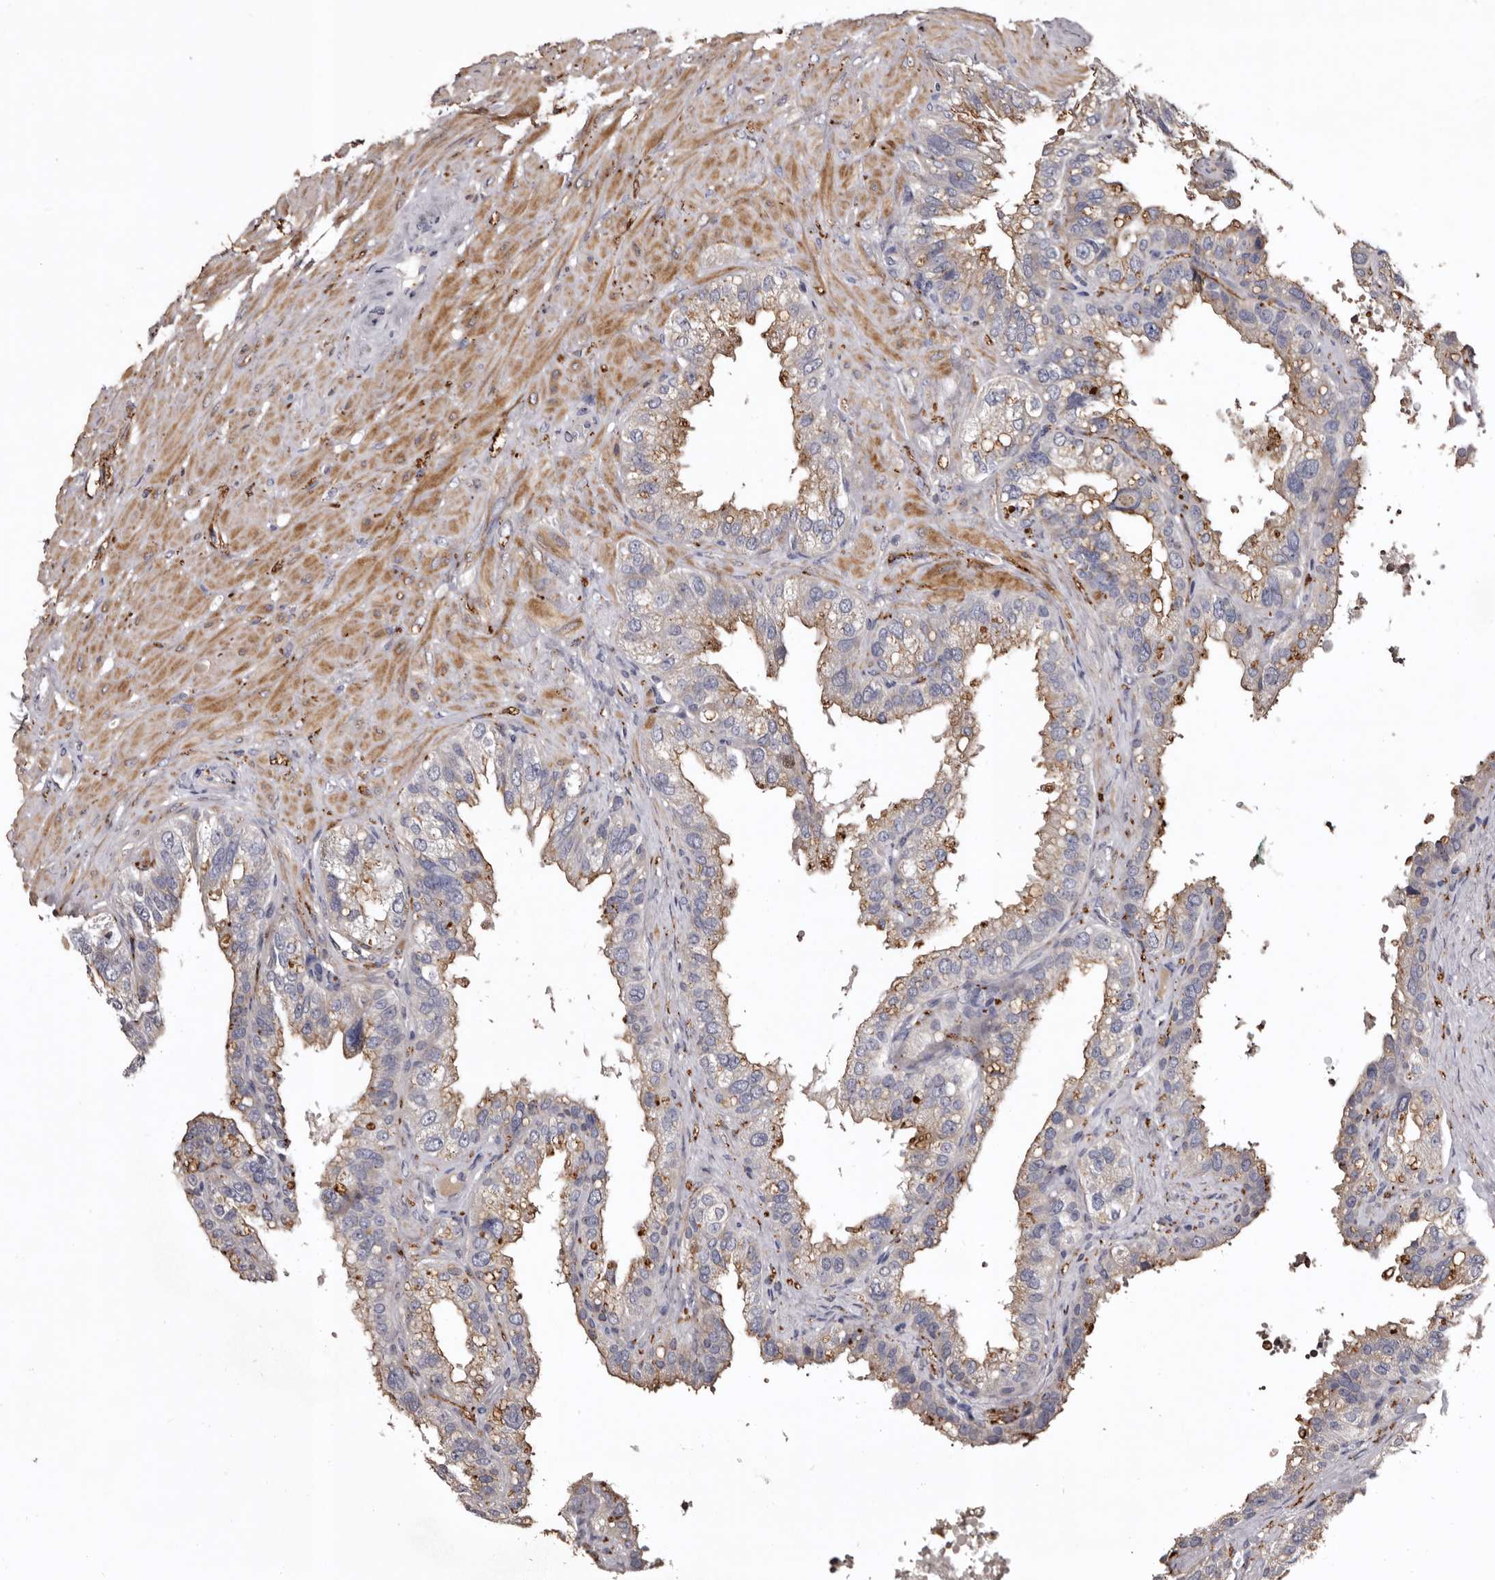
{"staining": {"intensity": "moderate", "quantity": "<25%", "location": "cytoplasmic/membranous"}, "tissue": "seminal vesicle", "cell_type": "Glandular cells", "image_type": "normal", "snomed": [{"axis": "morphology", "description": "Normal tissue, NOS"}, {"axis": "topography", "description": "Seminal veicle"}], "caption": "DAB immunohistochemical staining of benign seminal vesicle demonstrates moderate cytoplasmic/membranous protein positivity in approximately <25% of glandular cells.", "gene": "SLC10A4", "patient": {"sex": "male", "age": 68}}